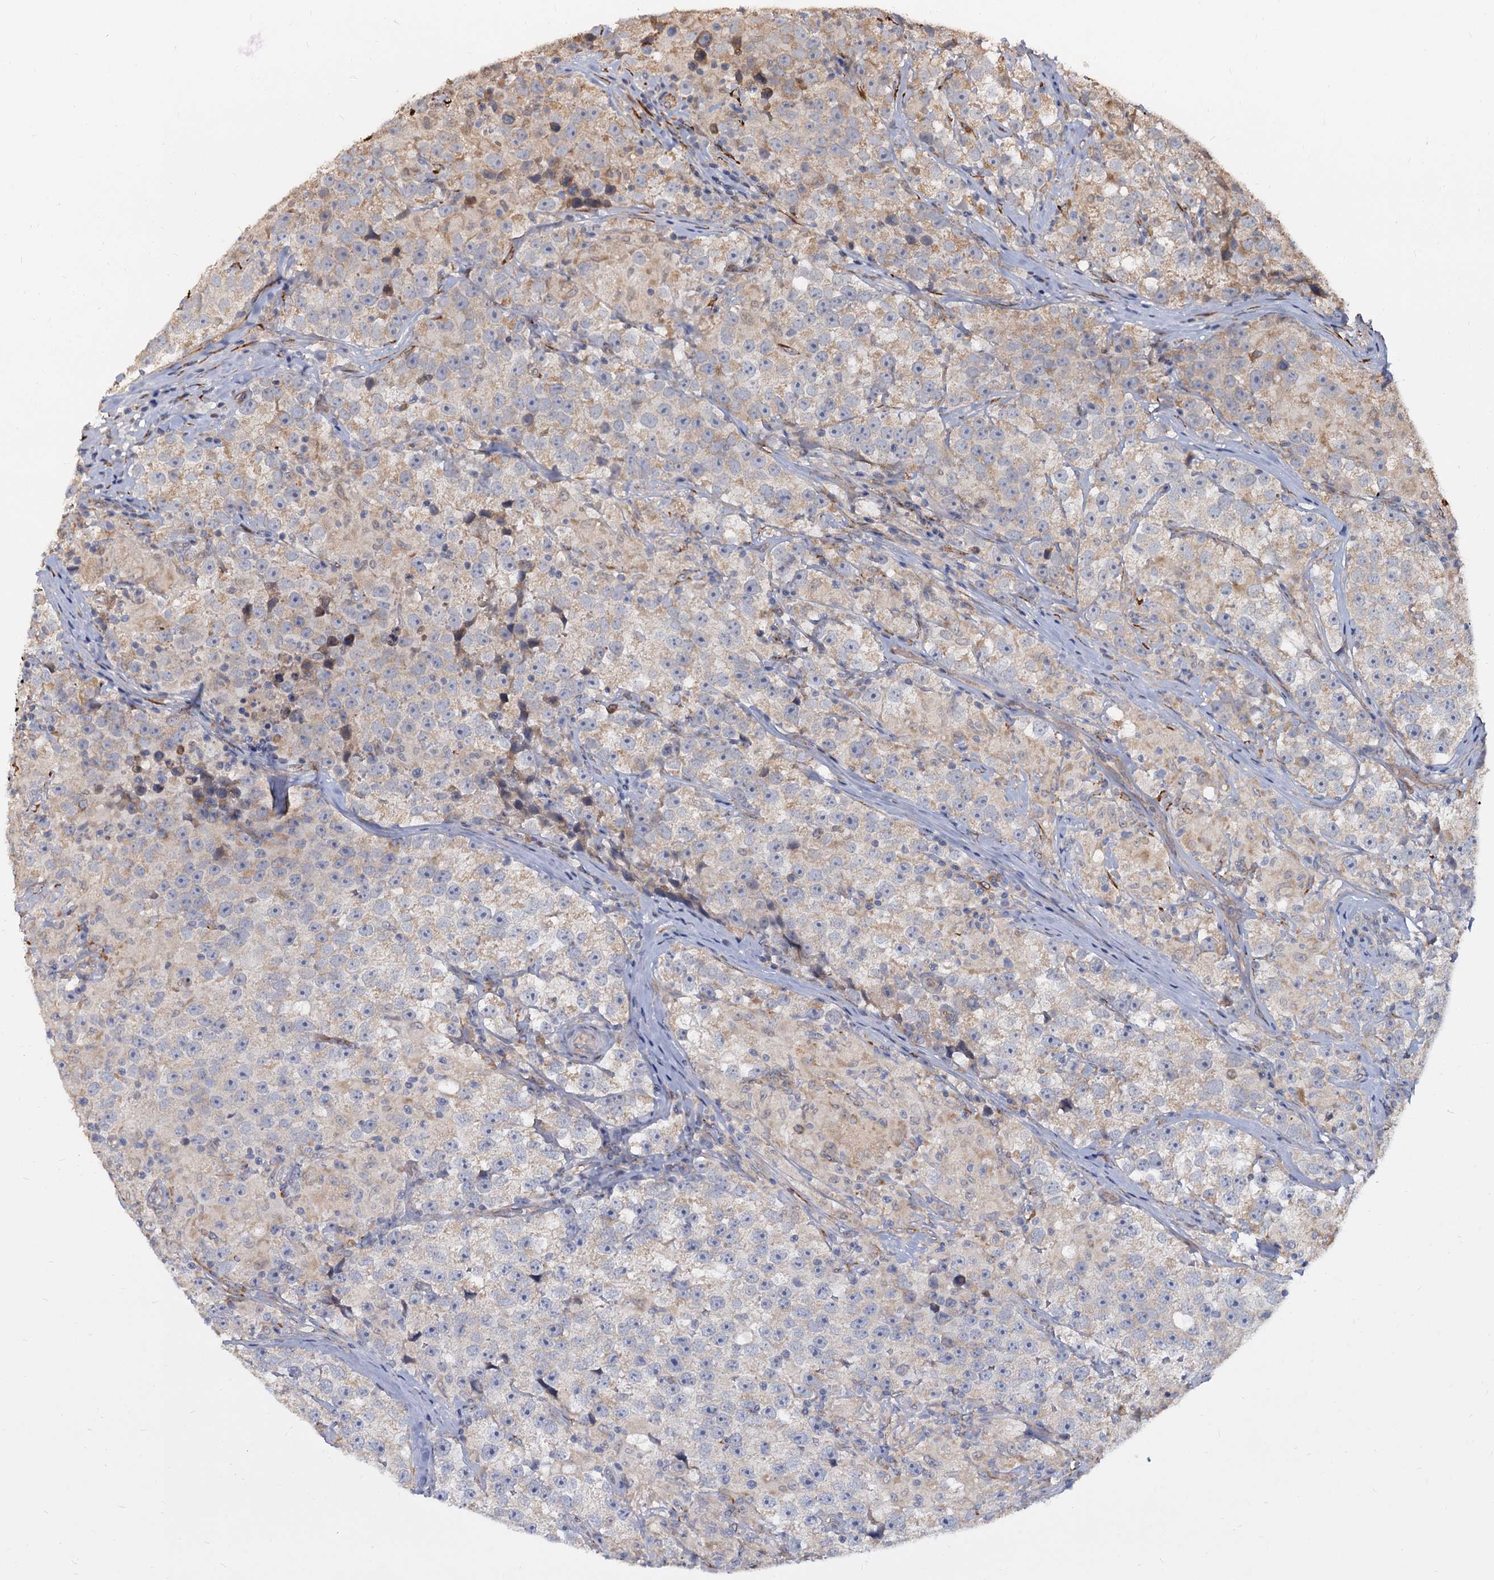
{"staining": {"intensity": "weak", "quantity": "25%-75%", "location": "cytoplasmic/membranous"}, "tissue": "testis cancer", "cell_type": "Tumor cells", "image_type": "cancer", "snomed": [{"axis": "morphology", "description": "Seminoma, NOS"}, {"axis": "topography", "description": "Testis"}], "caption": "Approximately 25%-75% of tumor cells in testis cancer display weak cytoplasmic/membranous protein staining as visualized by brown immunohistochemical staining.", "gene": "LRRC51", "patient": {"sex": "male", "age": 46}}